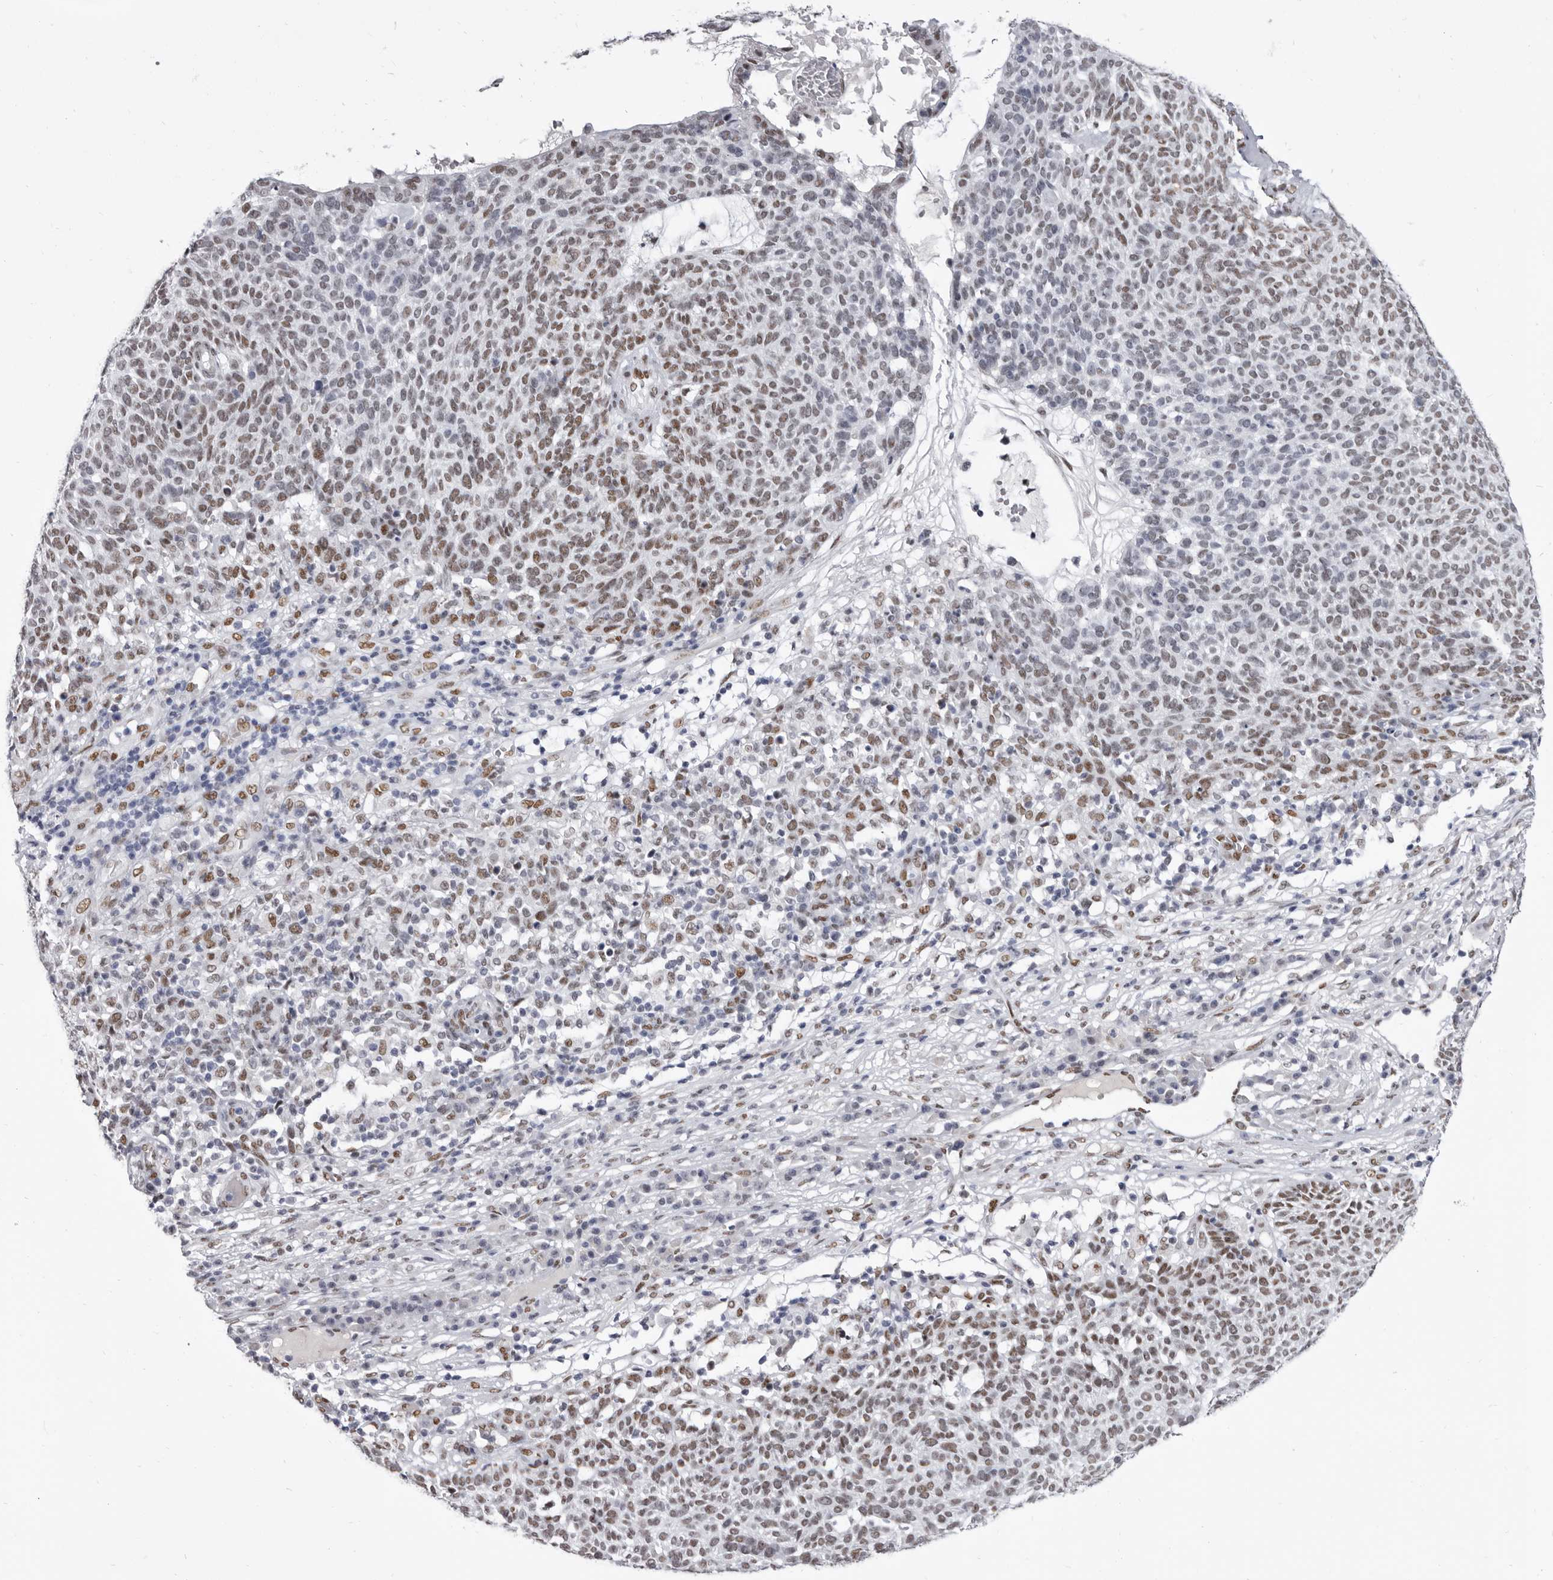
{"staining": {"intensity": "moderate", "quantity": "25%-75%", "location": "nuclear"}, "tissue": "skin cancer", "cell_type": "Tumor cells", "image_type": "cancer", "snomed": [{"axis": "morphology", "description": "Squamous cell carcinoma, NOS"}, {"axis": "topography", "description": "Skin"}], "caption": "IHC image of neoplastic tissue: skin cancer (squamous cell carcinoma) stained using immunohistochemistry (IHC) reveals medium levels of moderate protein expression localized specifically in the nuclear of tumor cells, appearing as a nuclear brown color.", "gene": "ZNF326", "patient": {"sex": "female", "age": 90}}